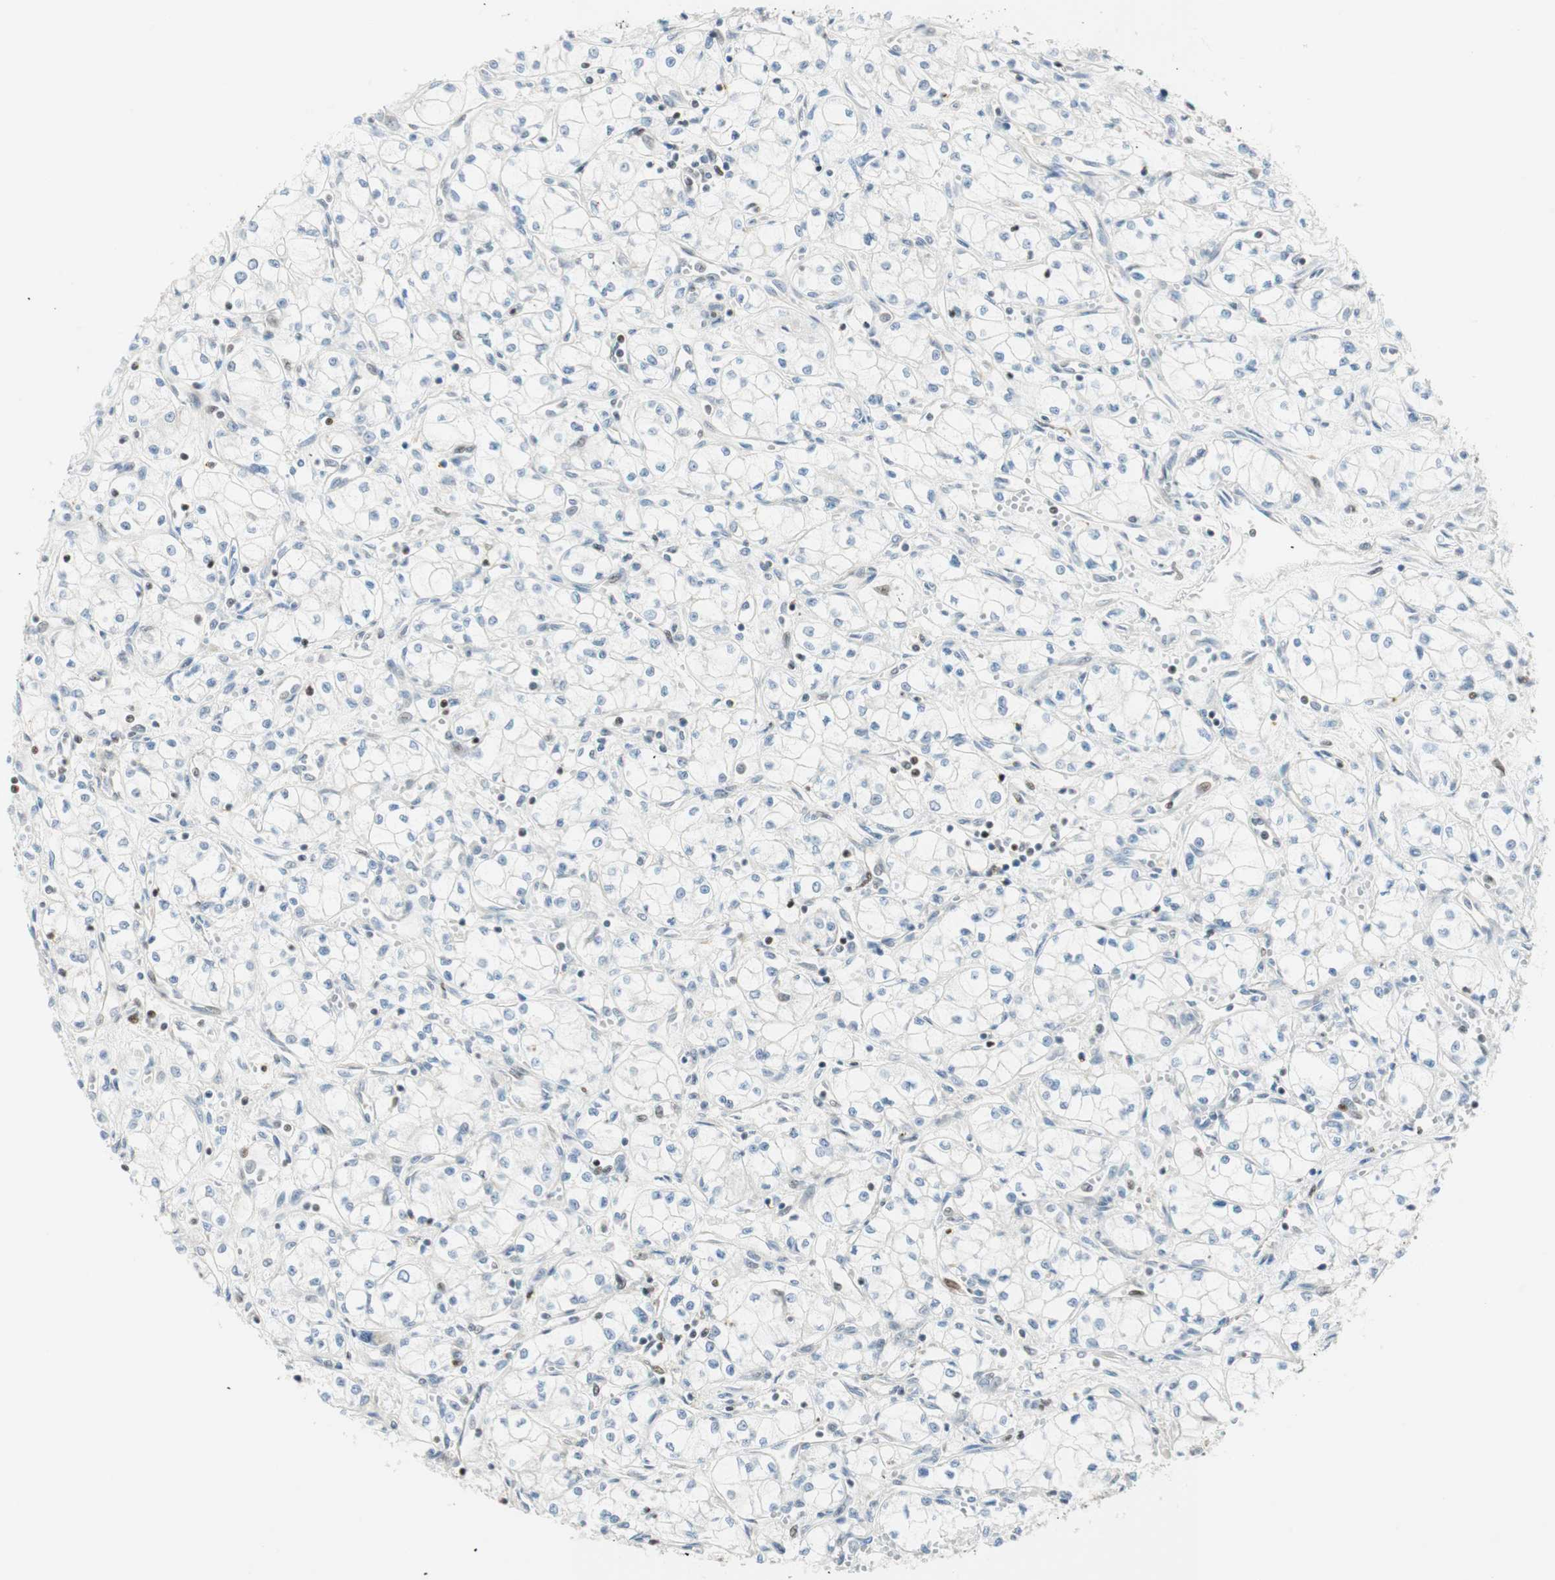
{"staining": {"intensity": "negative", "quantity": "none", "location": "none"}, "tissue": "renal cancer", "cell_type": "Tumor cells", "image_type": "cancer", "snomed": [{"axis": "morphology", "description": "Normal tissue, NOS"}, {"axis": "morphology", "description": "Adenocarcinoma, NOS"}, {"axis": "topography", "description": "Kidney"}], "caption": "The immunohistochemistry (IHC) photomicrograph has no significant staining in tumor cells of renal cancer tissue.", "gene": "MSX2", "patient": {"sex": "male", "age": 59}}